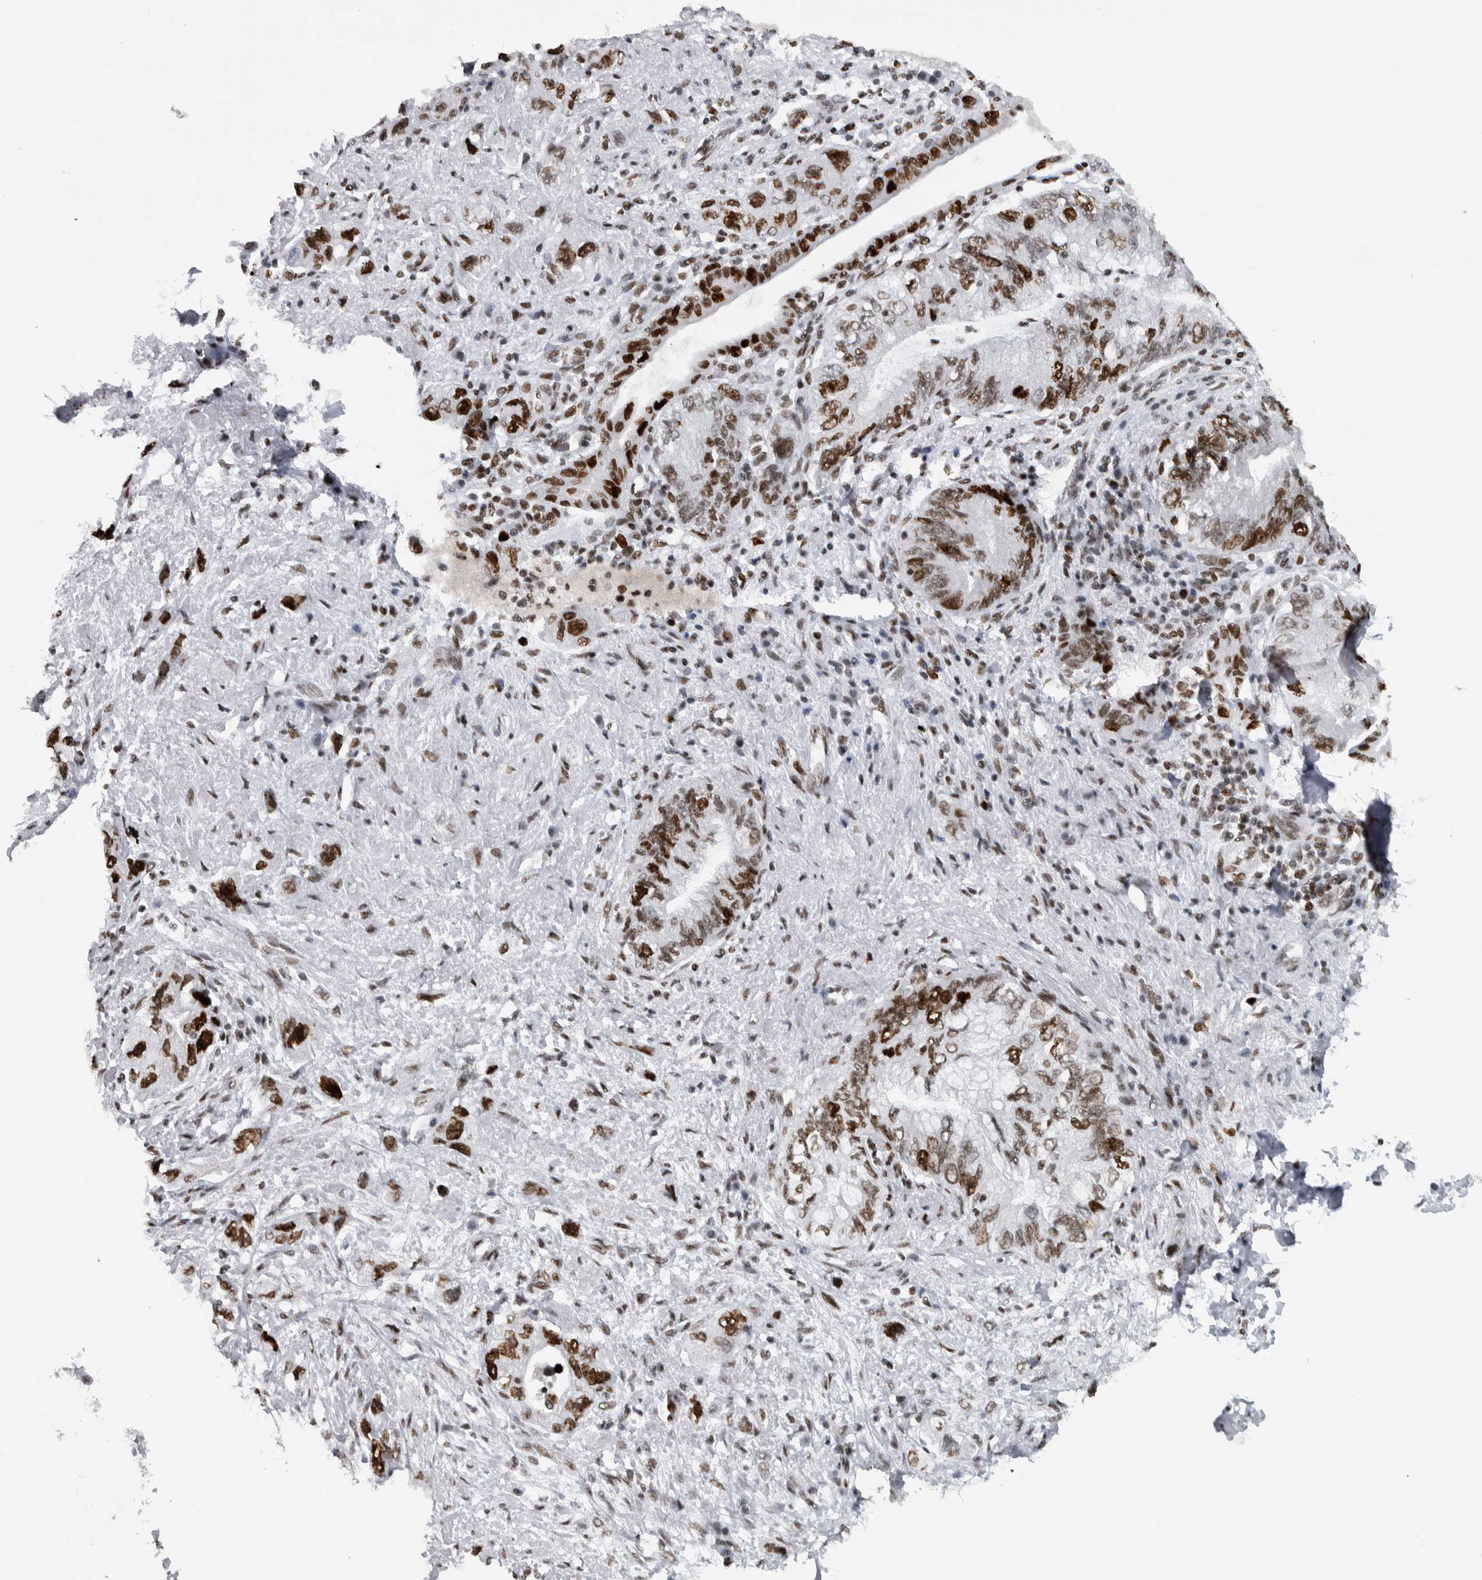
{"staining": {"intensity": "strong", "quantity": ">75%", "location": "nuclear"}, "tissue": "pancreatic cancer", "cell_type": "Tumor cells", "image_type": "cancer", "snomed": [{"axis": "morphology", "description": "Adenocarcinoma, NOS"}, {"axis": "topography", "description": "Pancreas"}], "caption": "Pancreatic adenocarcinoma stained for a protein exhibits strong nuclear positivity in tumor cells.", "gene": "TOP2B", "patient": {"sex": "female", "age": 73}}